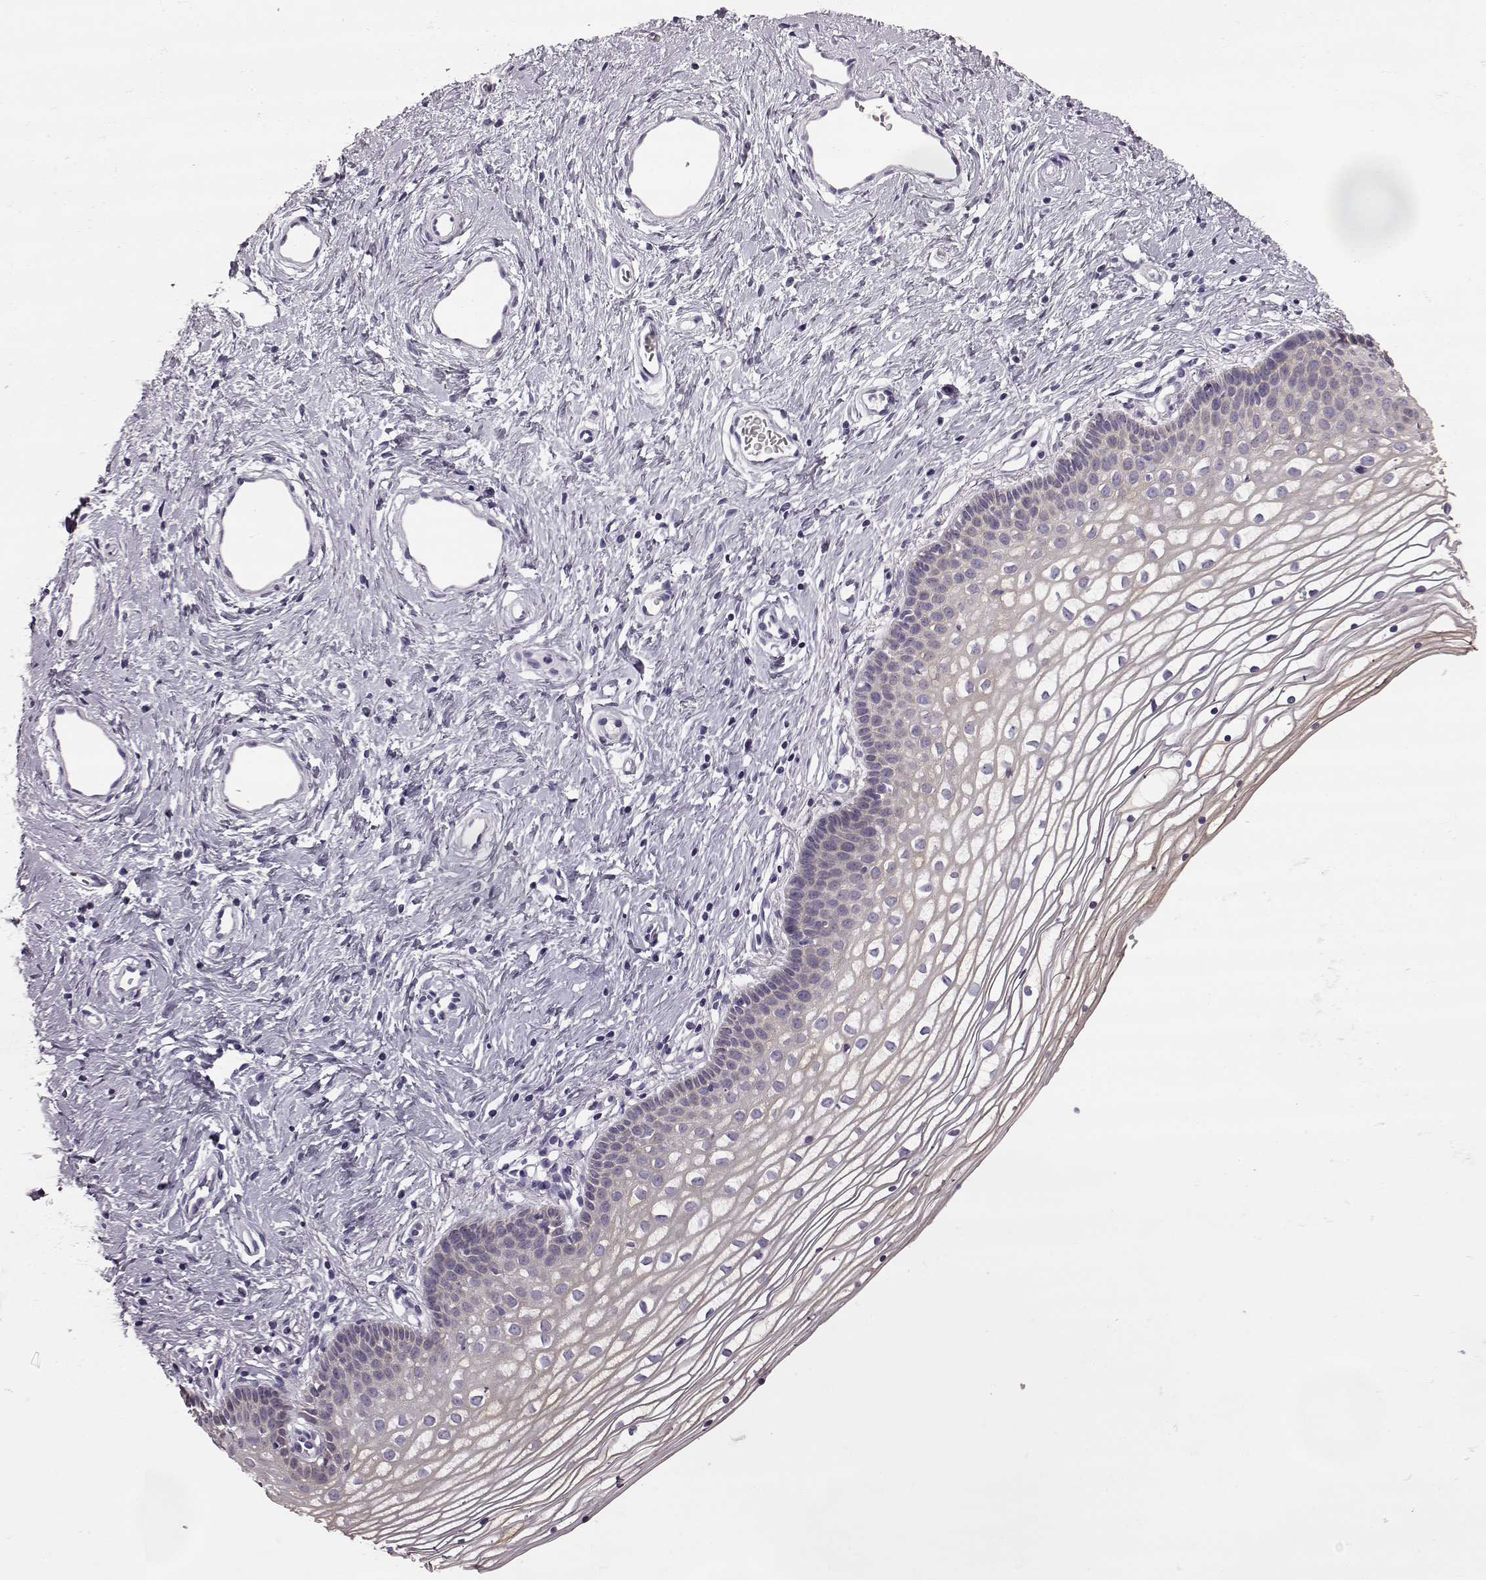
{"staining": {"intensity": "weak", "quantity": ">75%", "location": "cytoplasmic/membranous"}, "tissue": "vagina", "cell_type": "Squamous epithelial cells", "image_type": "normal", "snomed": [{"axis": "morphology", "description": "Normal tissue, NOS"}, {"axis": "topography", "description": "Vagina"}], "caption": "The histopathology image reveals immunohistochemical staining of unremarkable vagina. There is weak cytoplasmic/membranous expression is identified in about >75% of squamous epithelial cells.", "gene": "ODAD4", "patient": {"sex": "female", "age": 36}}